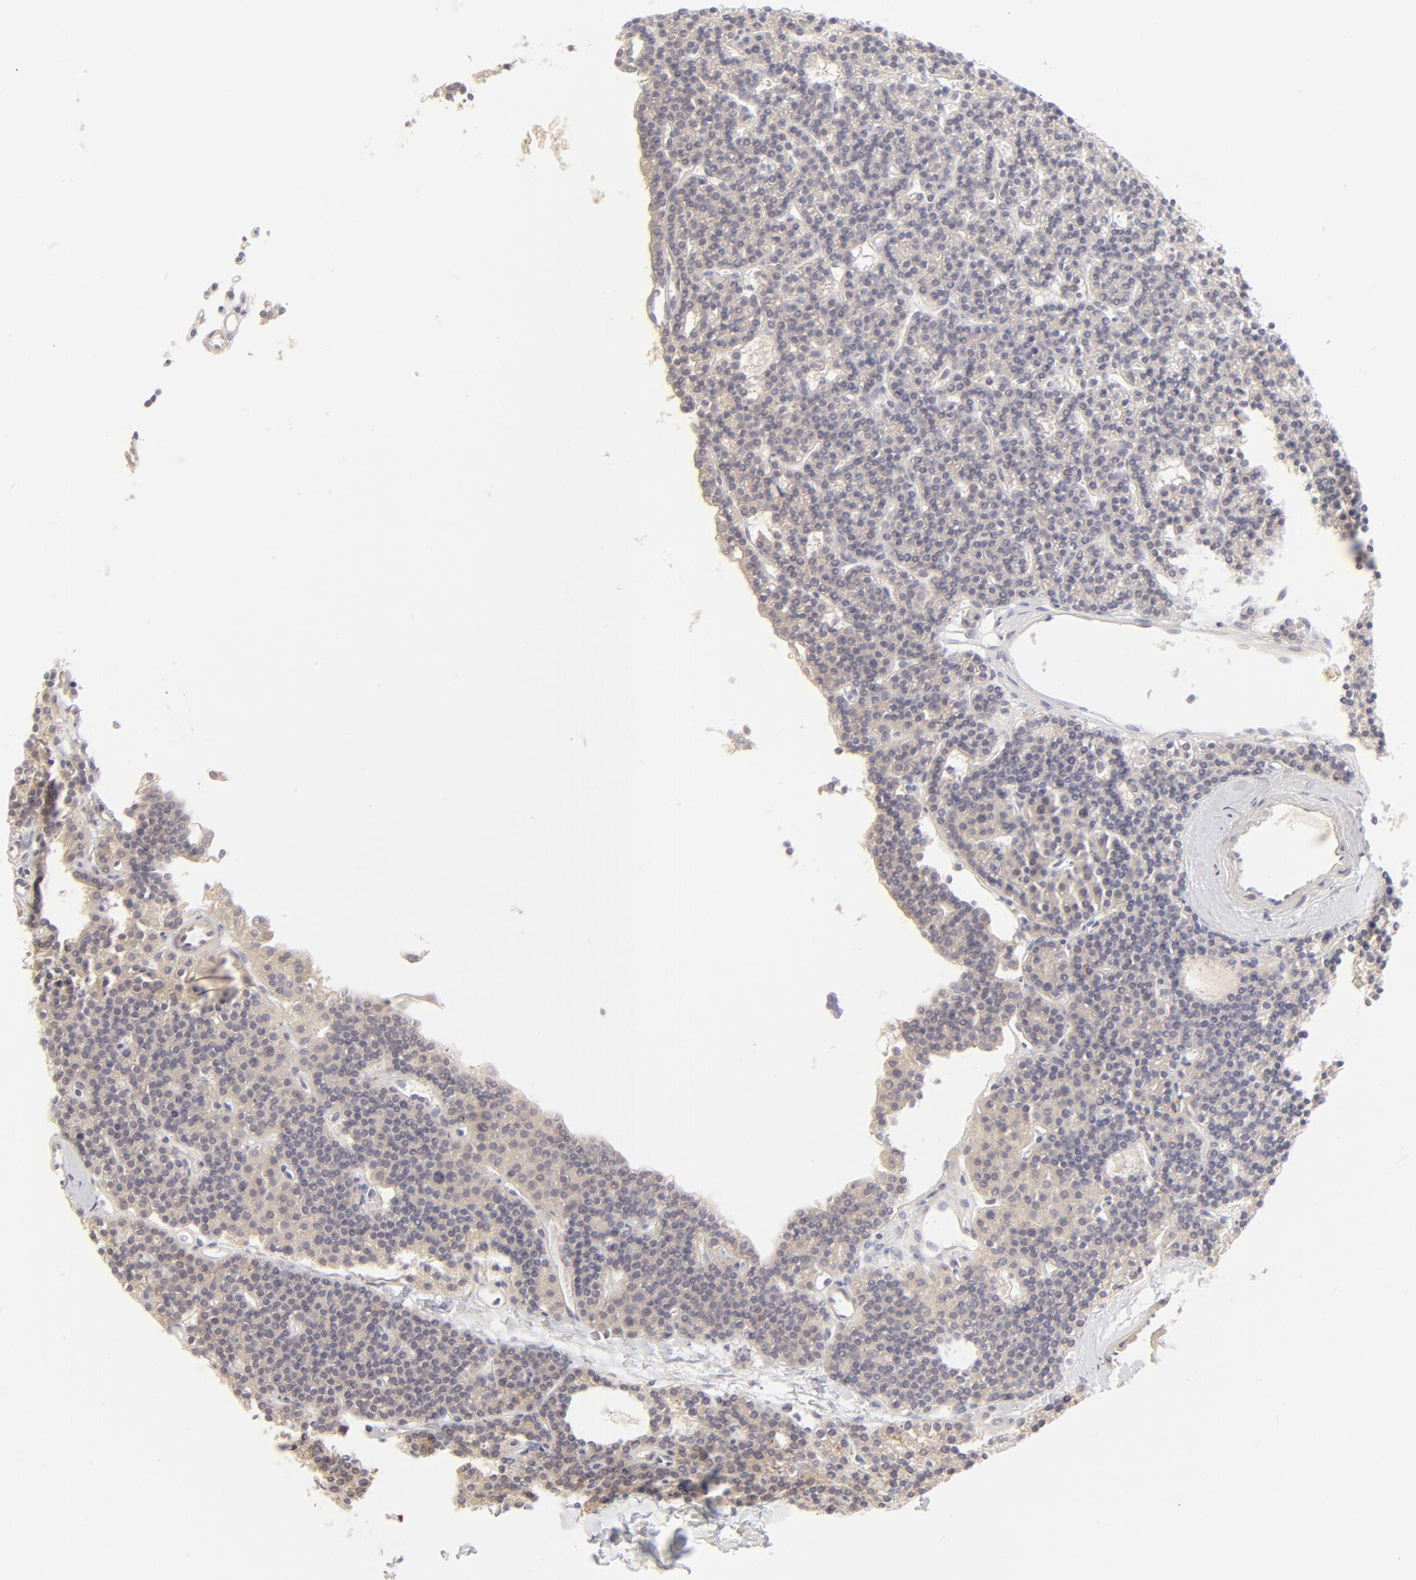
{"staining": {"intensity": "weak", "quantity": ">75%", "location": "cytoplasmic/membranous"}, "tissue": "parathyroid gland", "cell_type": "Glandular cells", "image_type": "normal", "snomed": [{"axis": "morphology", "description": "Normal tissue, NOS"}, {"axis": "topography", "description": "Parathyroid gland"}], "caption": "Unremarkable parathyroid gland was stained to show a protein in brown. There is low levels of weak cytoplasmic/membranous expression in about >75% of glandular cells. The staining was performed using DAB (3,3'-diaminobenzidine), with brown indicating positive protein expression. Nuclei are stained blue with hematoxylin.", "gene": "NKX2", "patient": {"sex": "female", "age": 45}}